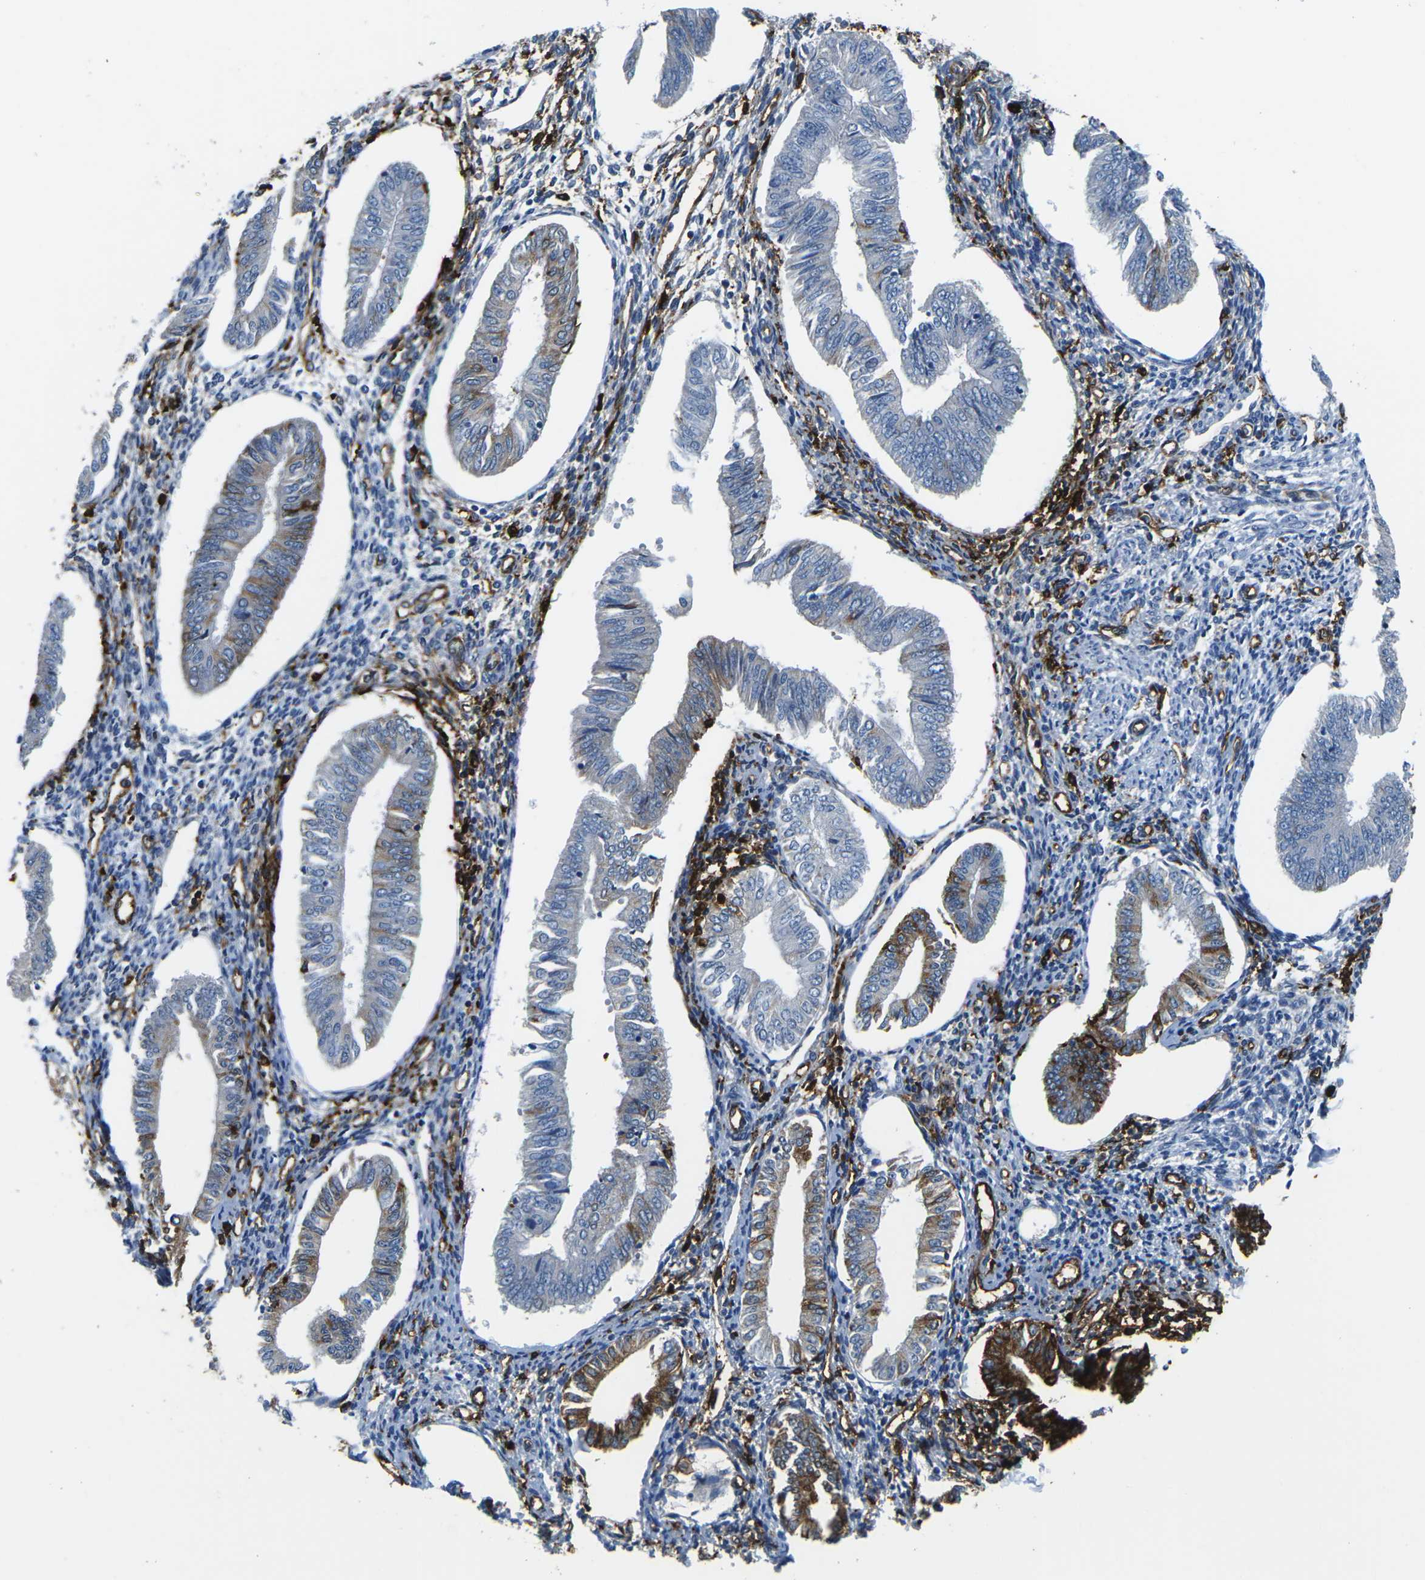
{"staining": {"intensity": "negative", "quantity": "none", "location": "none"}, "tissue": "endometrium", "cell_type": "Cells in endometrial stroma", "image_type": "normal", "snomed": [{"axis": "morphology", "description": "Normal tissue, NOS"}, {"axis": "topography", "description": "Endometrium"}], "caption": "Immunohistochemistry (IHC) photomicrograph of normal endometrium: endometrium stained with DAB (3,3'-diaminobenzidine) reveals no significant protein expression in cells in endometrial stroma.", "gene": "PTPN1", "patient": {"sex": "female", "age": 50}}